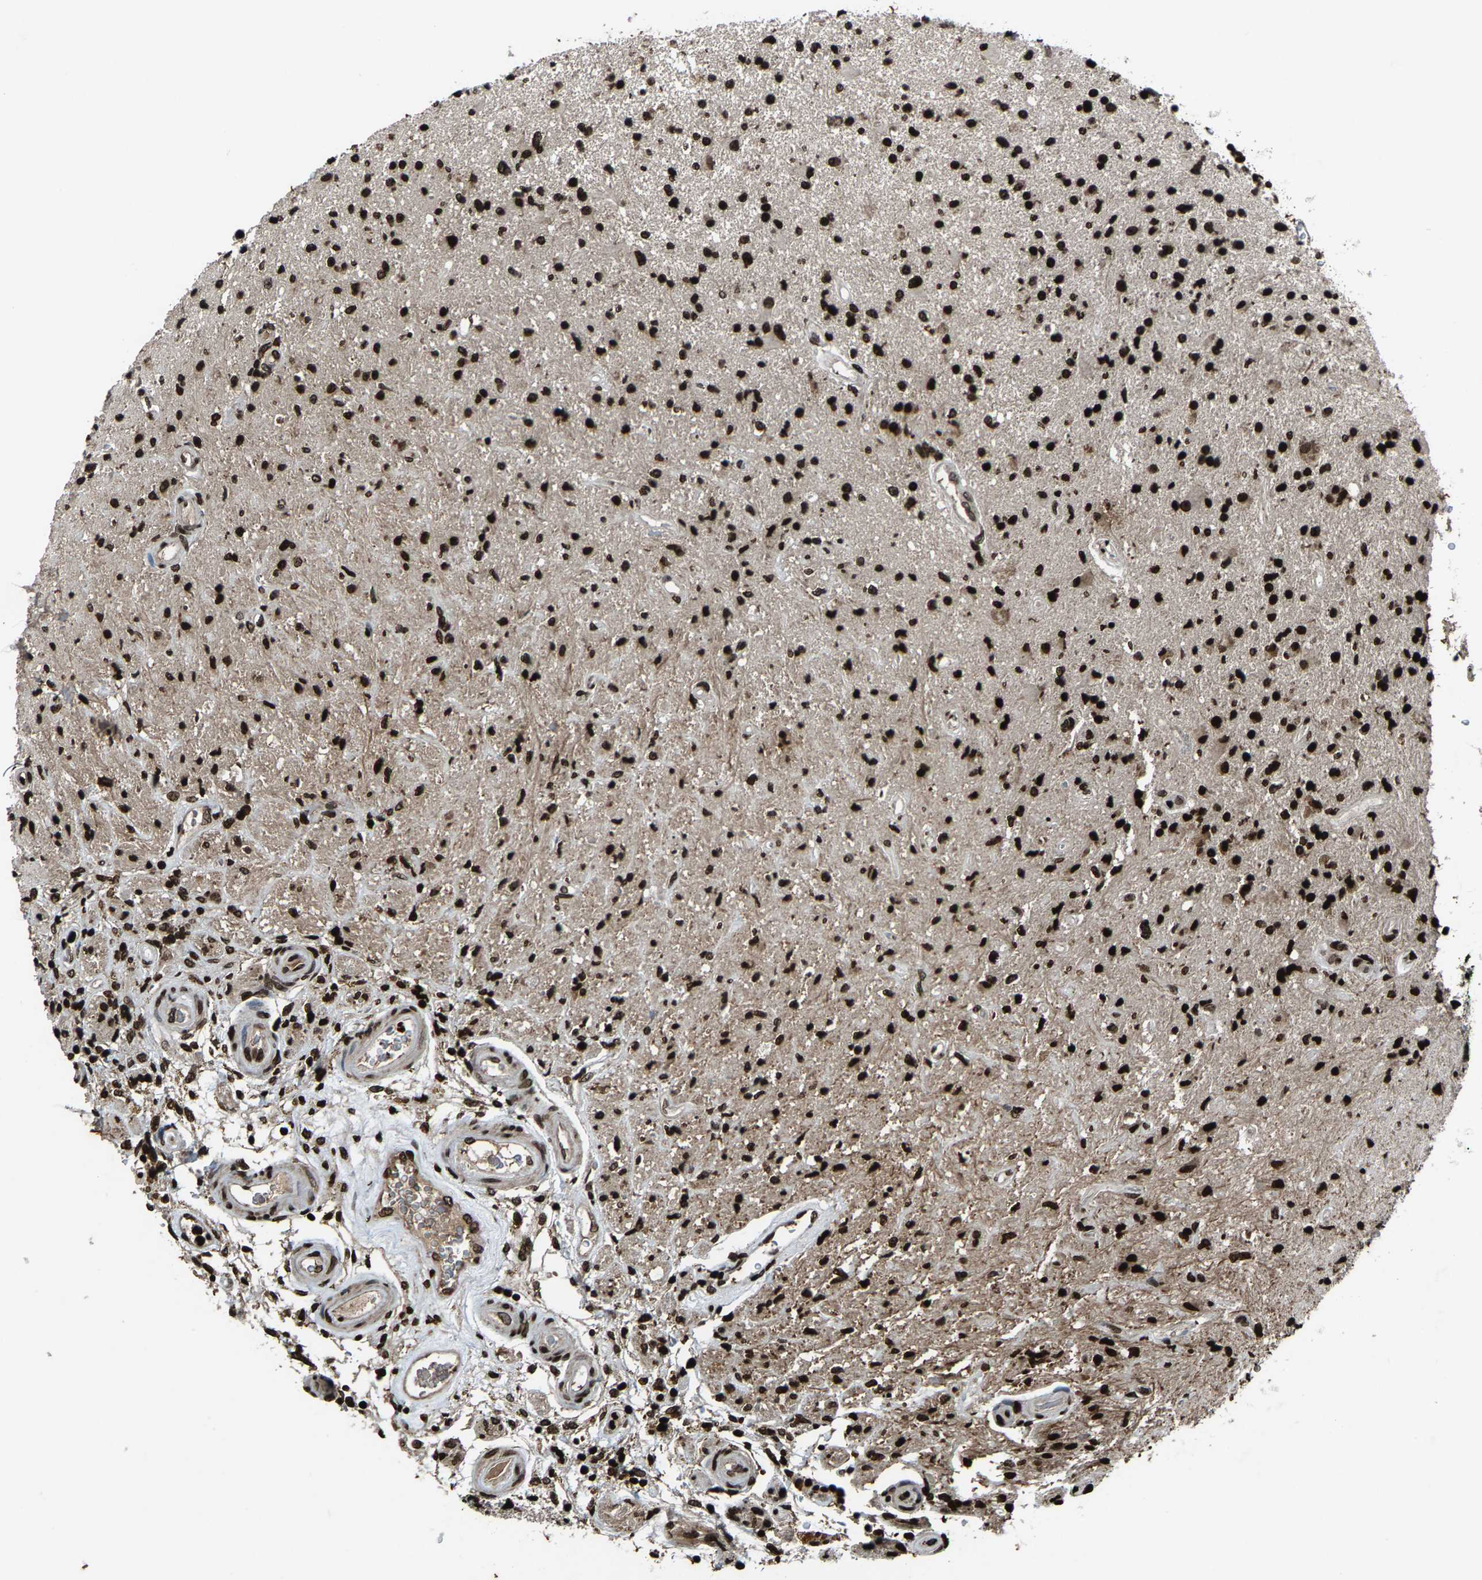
{"staining": {"intensity": "strong", "quantity": ">75%", "location": "nuclear"}, "tissue": "glioma", "cell_type": "Tumor cells", "image_type": "cancer", "snomed": [{"axis": "morphology", "description": "Glioma, malignant, High grade"}, {"axis": "topography", "description": "Brain"}], "caption": "Human glioma stained with a protein marker demonstrates strong staining in tumor cells.", "gene": "H4C1", "patient": {"sex": "male", "age": 33}}